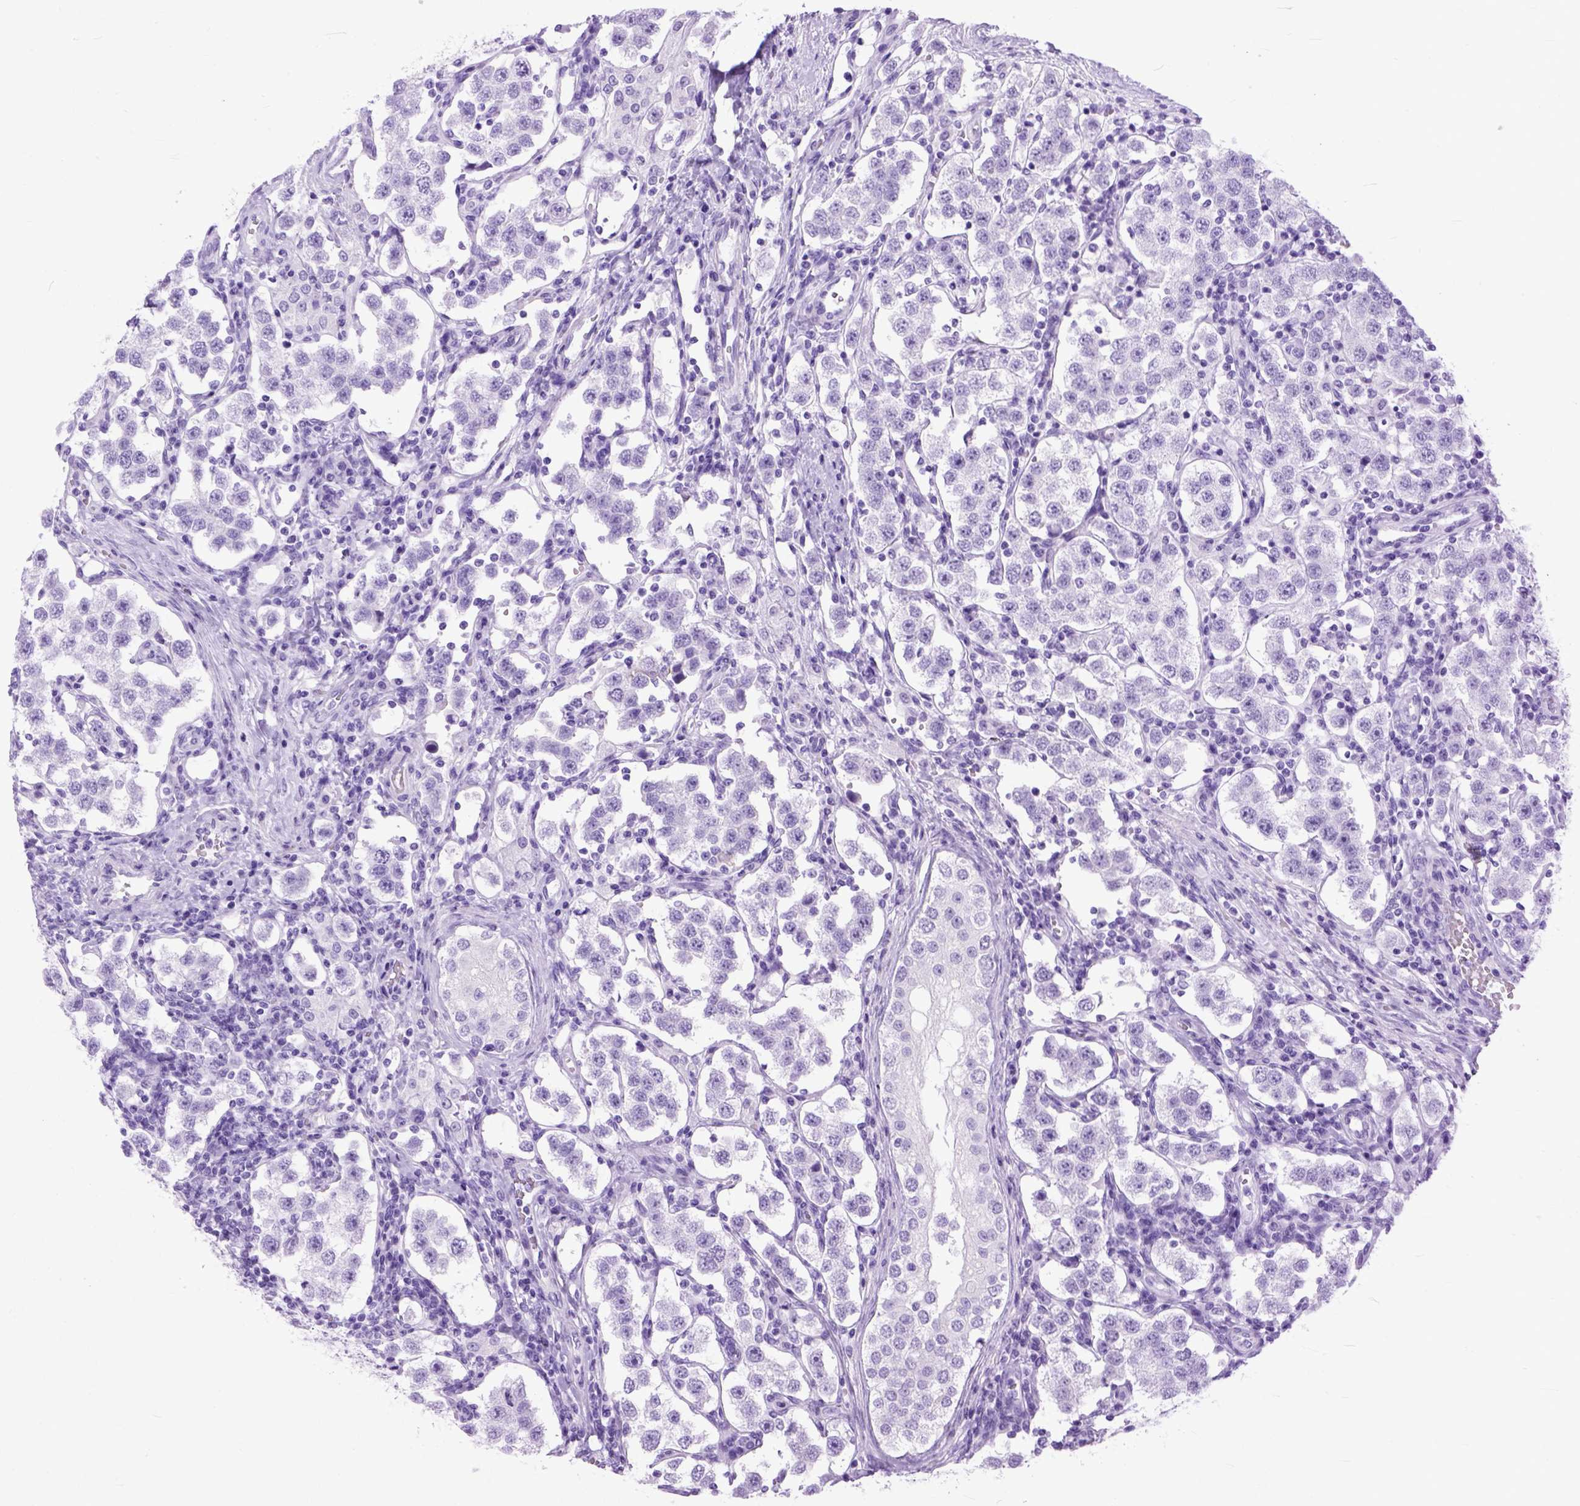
{"staining": {"intensity": "negative", "quantity": "none", "location": "none"}, "tissue": "testis cancer", "cell_type": "Tumor cells", "image_type": "cancer", "snomed": [{"axis": "morphology", "description": "Seminoma, NOS"}, {"axis": "topography", "description": "Testis"}], "caption": "Testis seminoma stained for a protein using immunohistochemistry (IHC) reveals no expression tumor cells.", "gene": "GNGT1", "patient": {"sex": "male", "age": 37}}